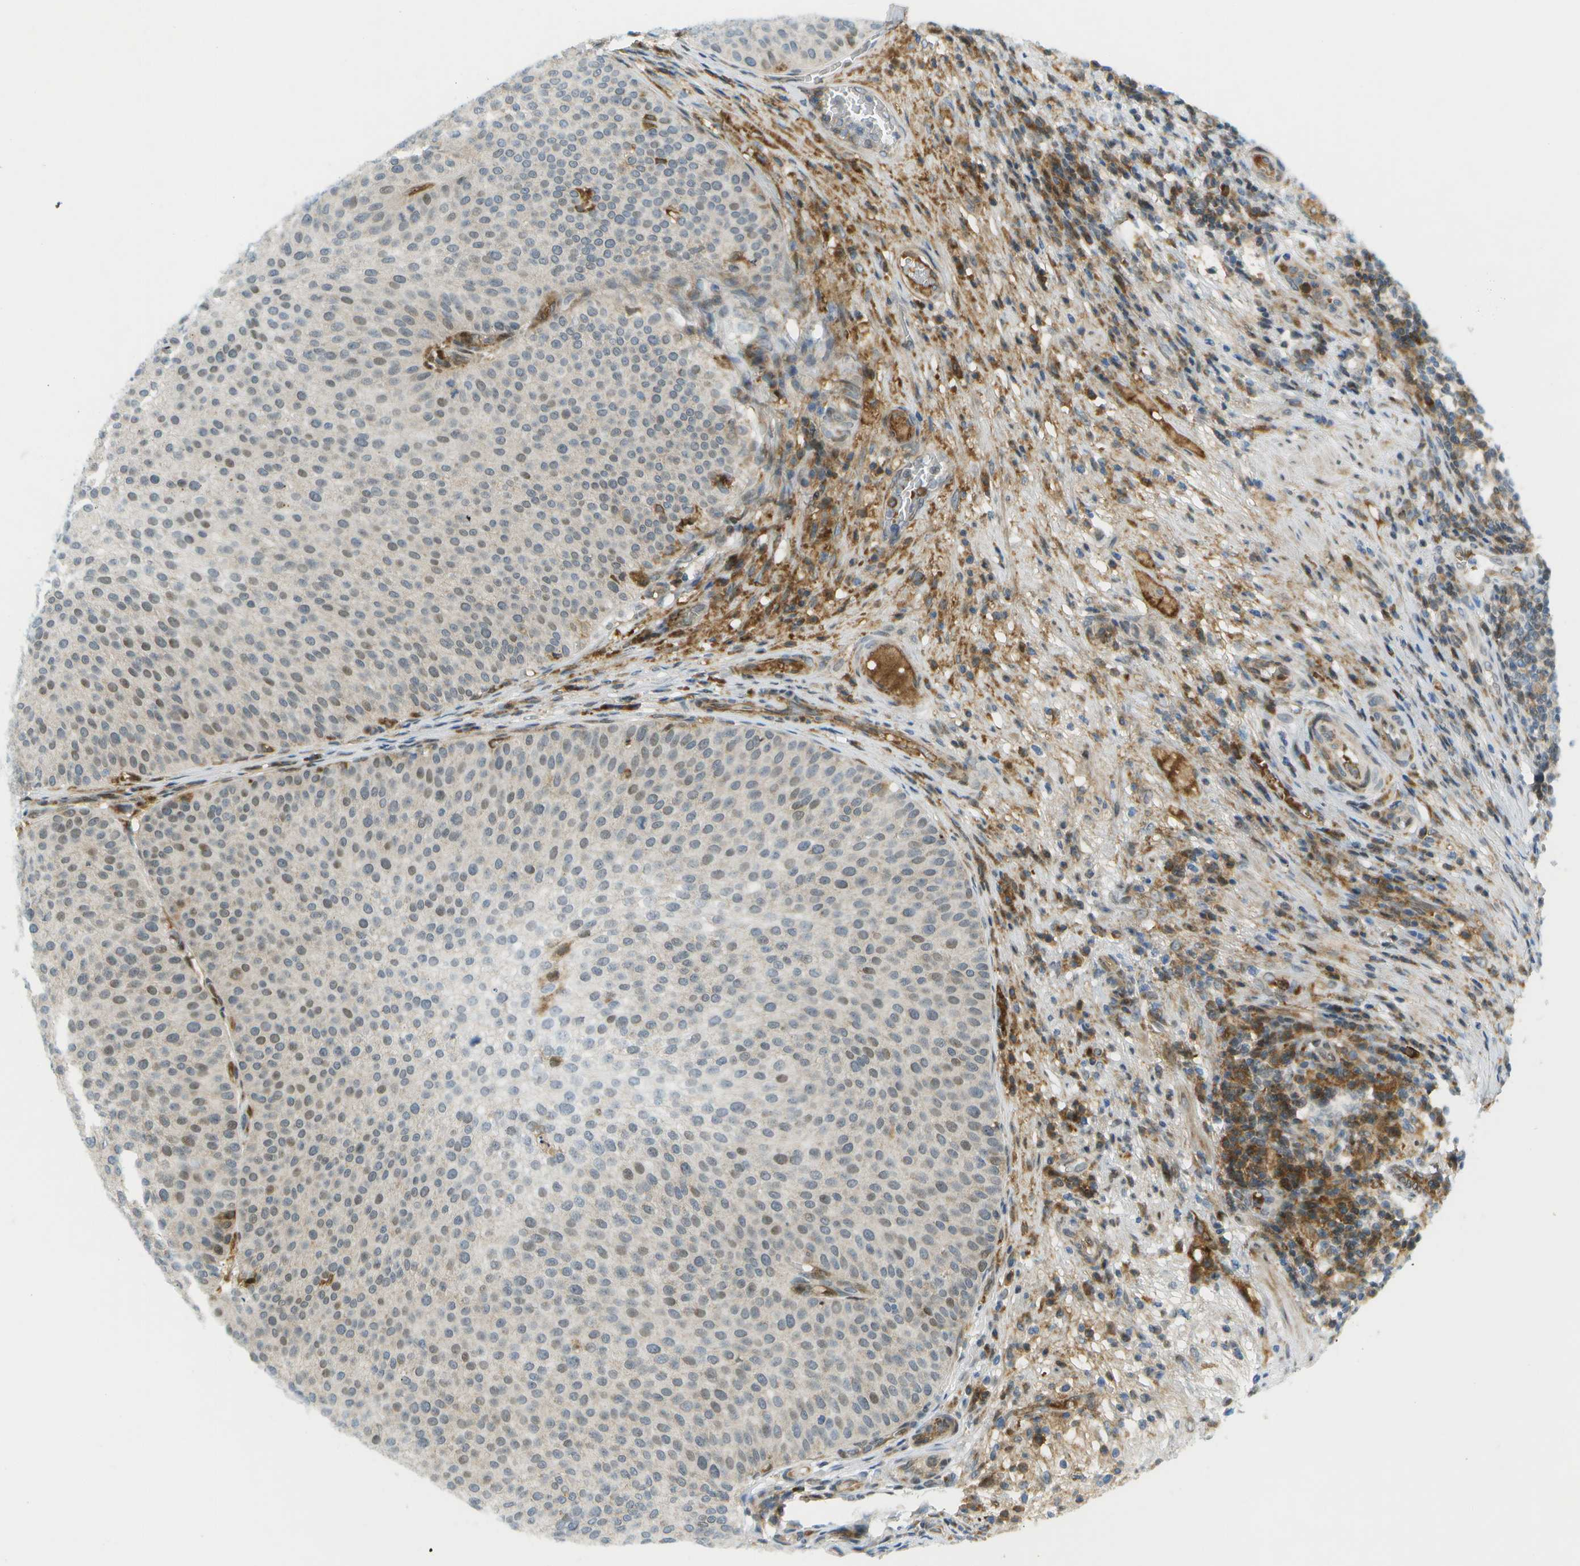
{"staining": {"intensity": "weak", "quantity": "25%-75%", "location": "nuclear"}, "tissue": "urothelial cancer", "cell_type": "Tumor cells", "image_type": "cancer", "snomed": [{"axis": "morphology", "description": "Urothelial carcinoma, Low grade"}, {"axis": "topography", "description": "Smooth muscle"}, {"axis": "topography", "description": "Urinary bladder"}], "caption": "A brown stain labels weak nuclear expression of a protein in low-grade urothelial carcinoma tumor cells. The protein is stained brown, and the nuclei are stained in blue (DAB (3,3'-diaminobenzidine) IHC with brightfield microscopy, high magnification).", "gene": "CACNB4", "patient": {"sex": "male", "age": 60}}